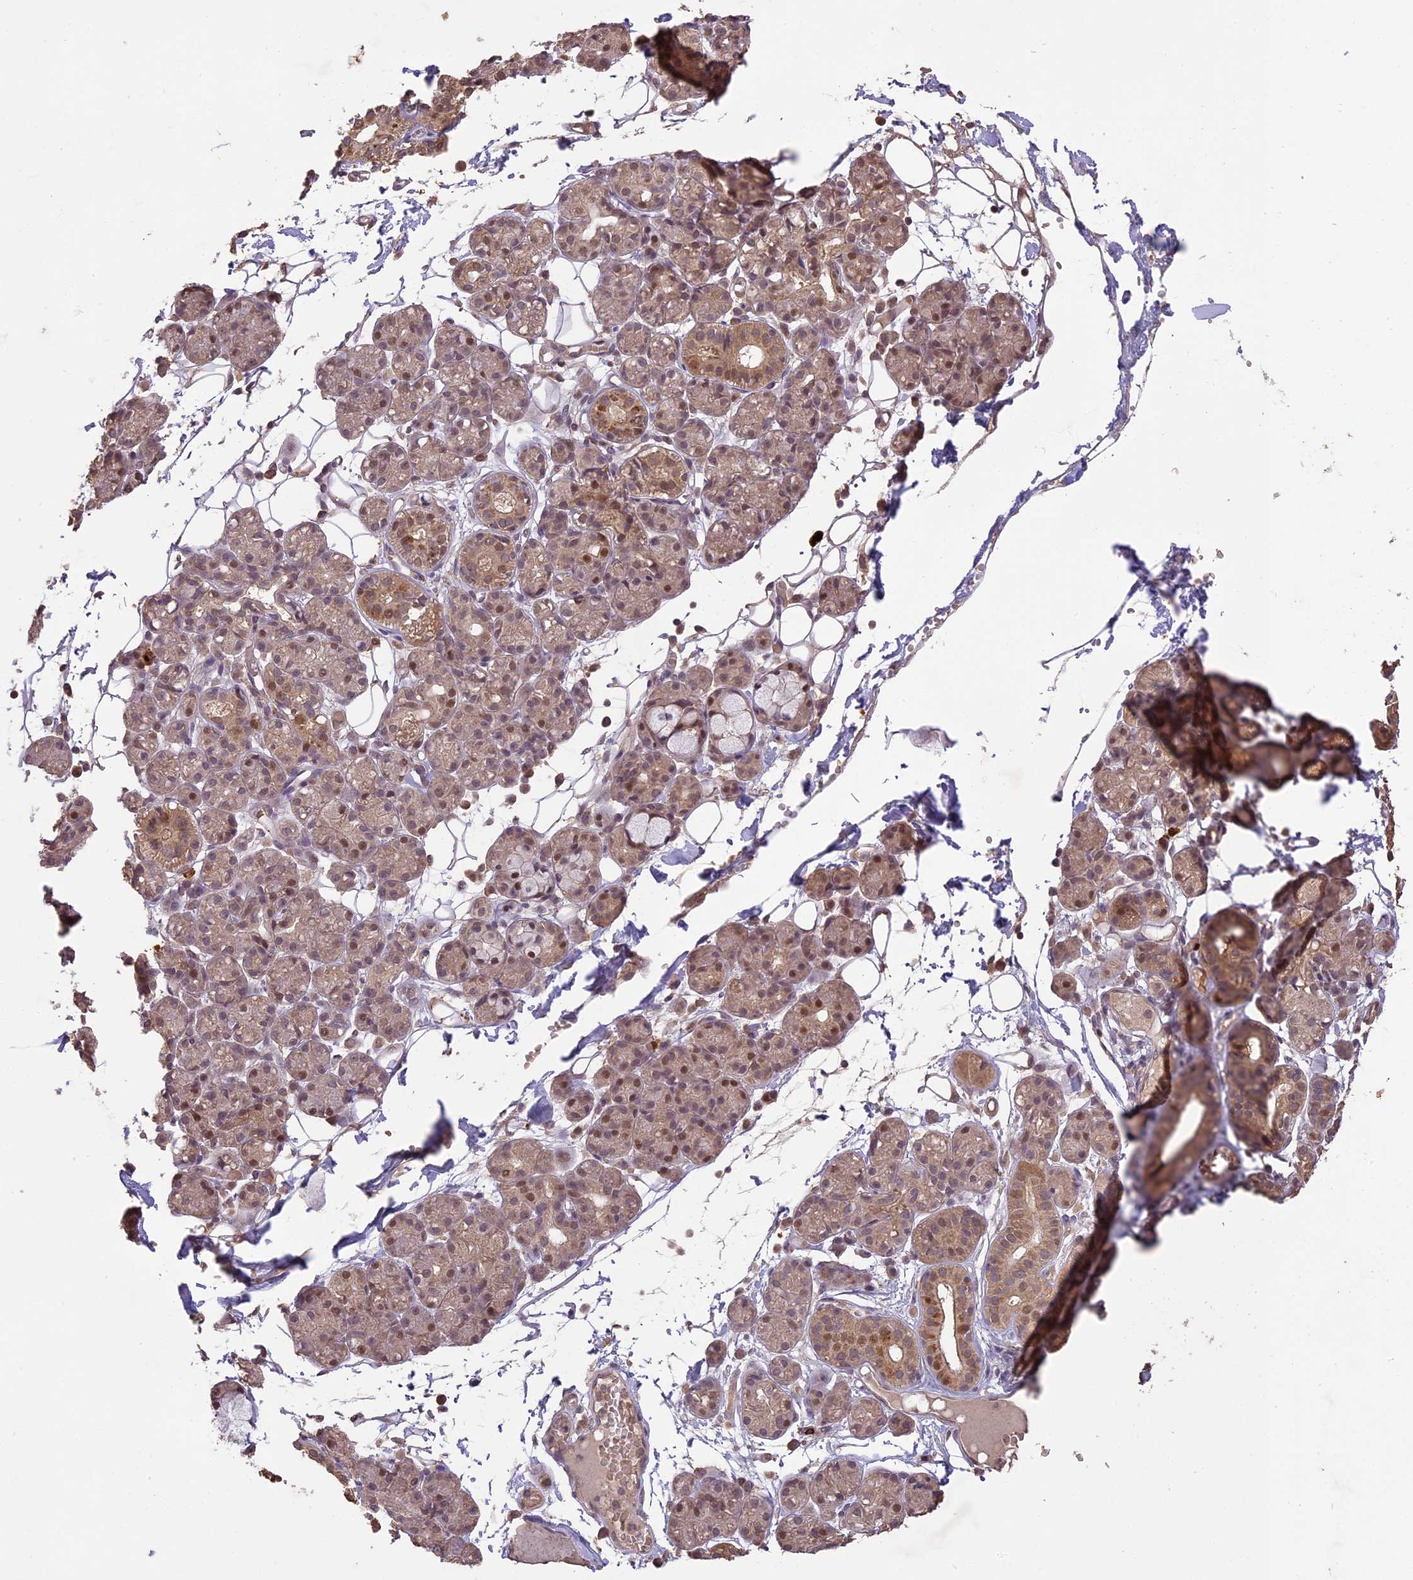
{"staining": {"intensity": "moderate", "quantity": "25%-75%", "location": "cytoplasmic/membranous,nuclear"}, "tissue": "salivary gland", "cell_type": "Glandular cells", "image_type": "normal", "snomed": [{"axis": "morphology", "description": "Normal tissue, NOS"}, {"axis": "topography", "description": "Salivary gland"}], "caption": "High-magnification brightfield microscopy of unremarkable salivary gland stained with DAB (brown) and counterstained with hematoxylin (blue). glandular cells exhibit moderate cytoplasmic/membranous,nuclear staining is seen in approximately25%-75% of cells.", "gene": "TIGD7", "patient": {"sex": "male", "age": 63}}